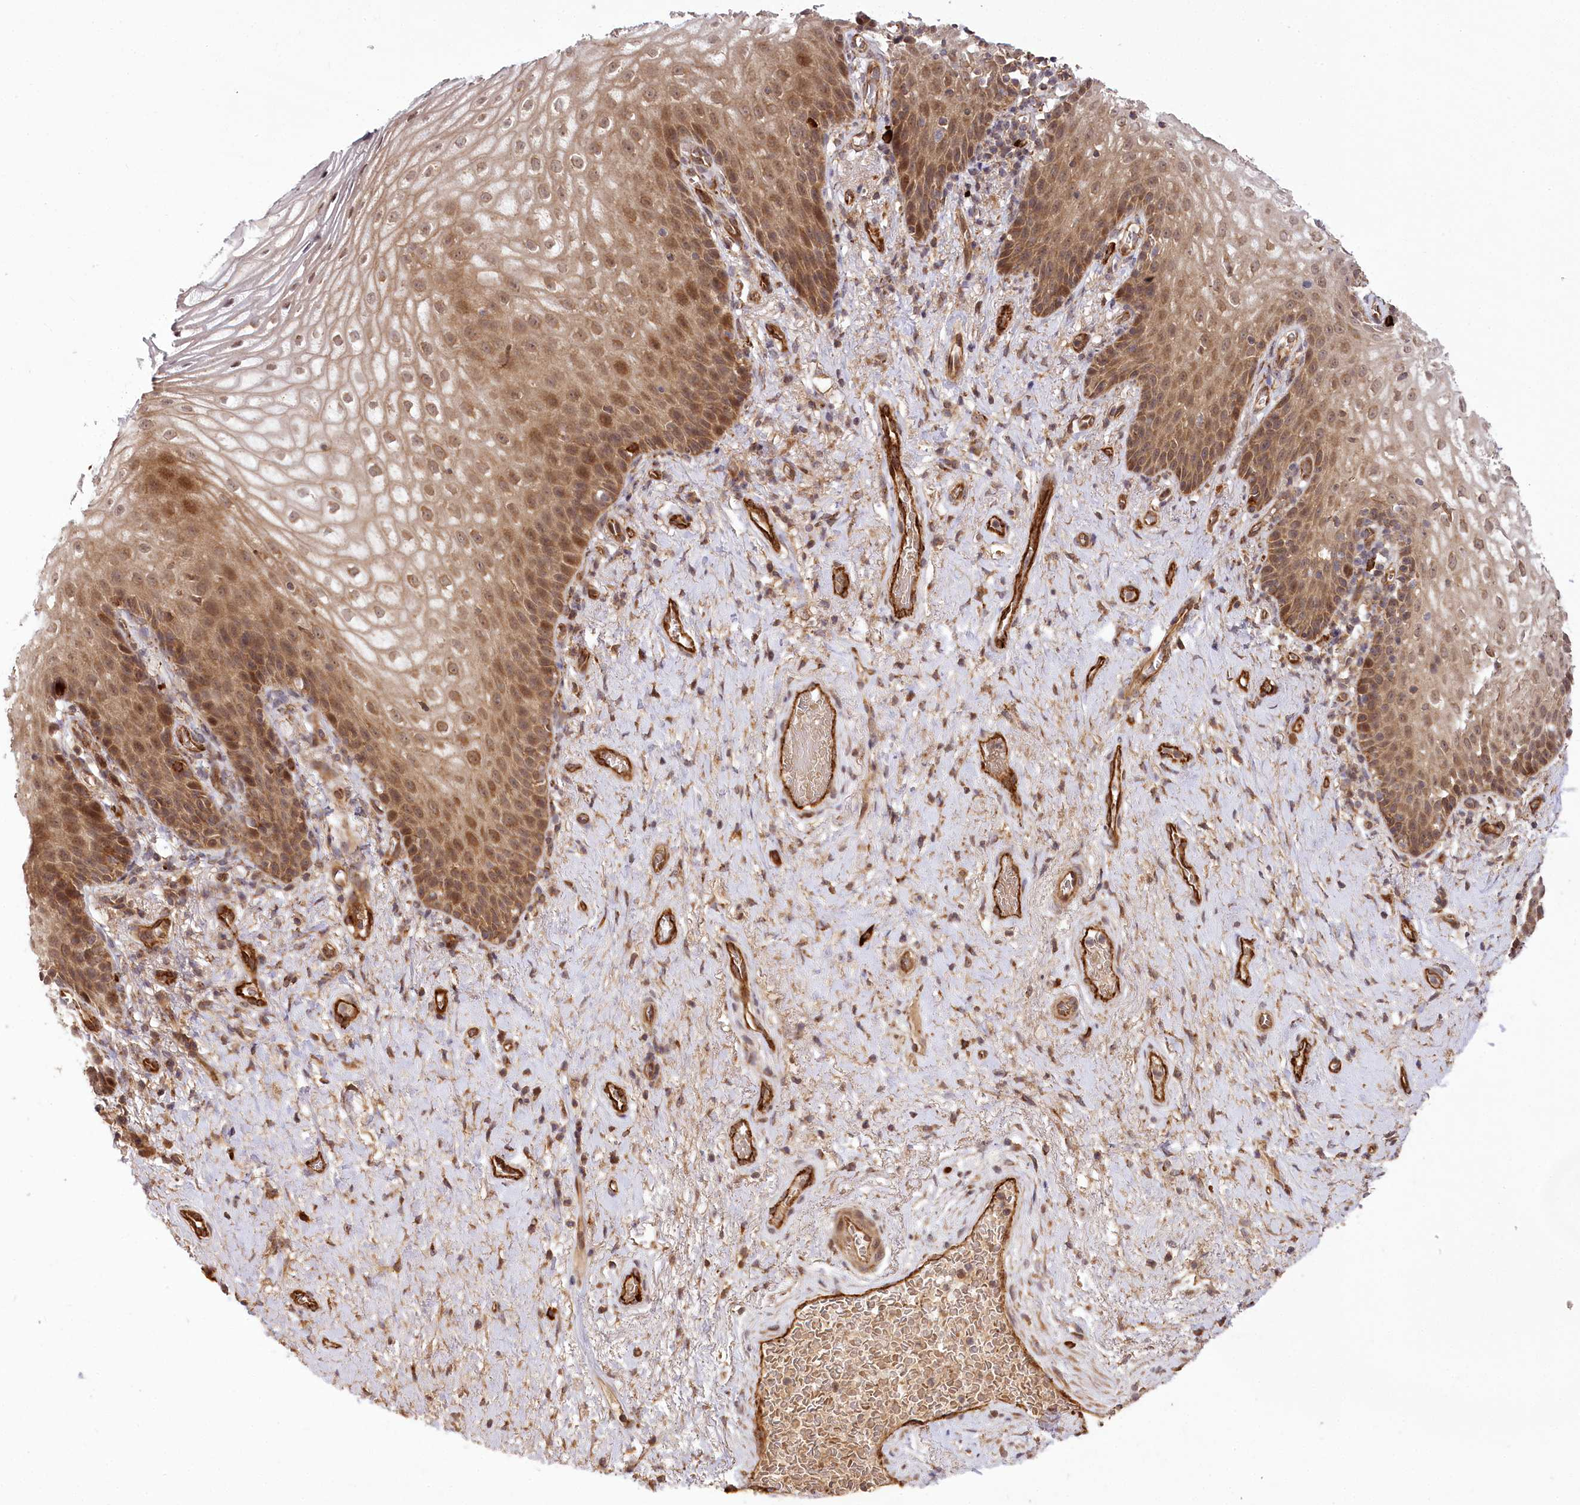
{"staining": {"intensity": "moderate", "quantity": ">75%", "location": "cytoplasmic/membranous,nuclear"}, "tissue": "vagina", "cell_type": "Squamous epithelial cells", "image_type": "normal", "snomed": [{"axis": "morphology", "description": "Normal tissue, NOS"}, {"axis": "topography", "description": "Vagina"}], "caption": "This image shows immunohistochemistry (IHC) staining of normal human vagina, with medium moderate cytoplasmic/membranous,nuclear expression in about >75% of squamous epithelial cells.", "gene": "CARD19", "patient": {"sex": "female", "age": 60}}